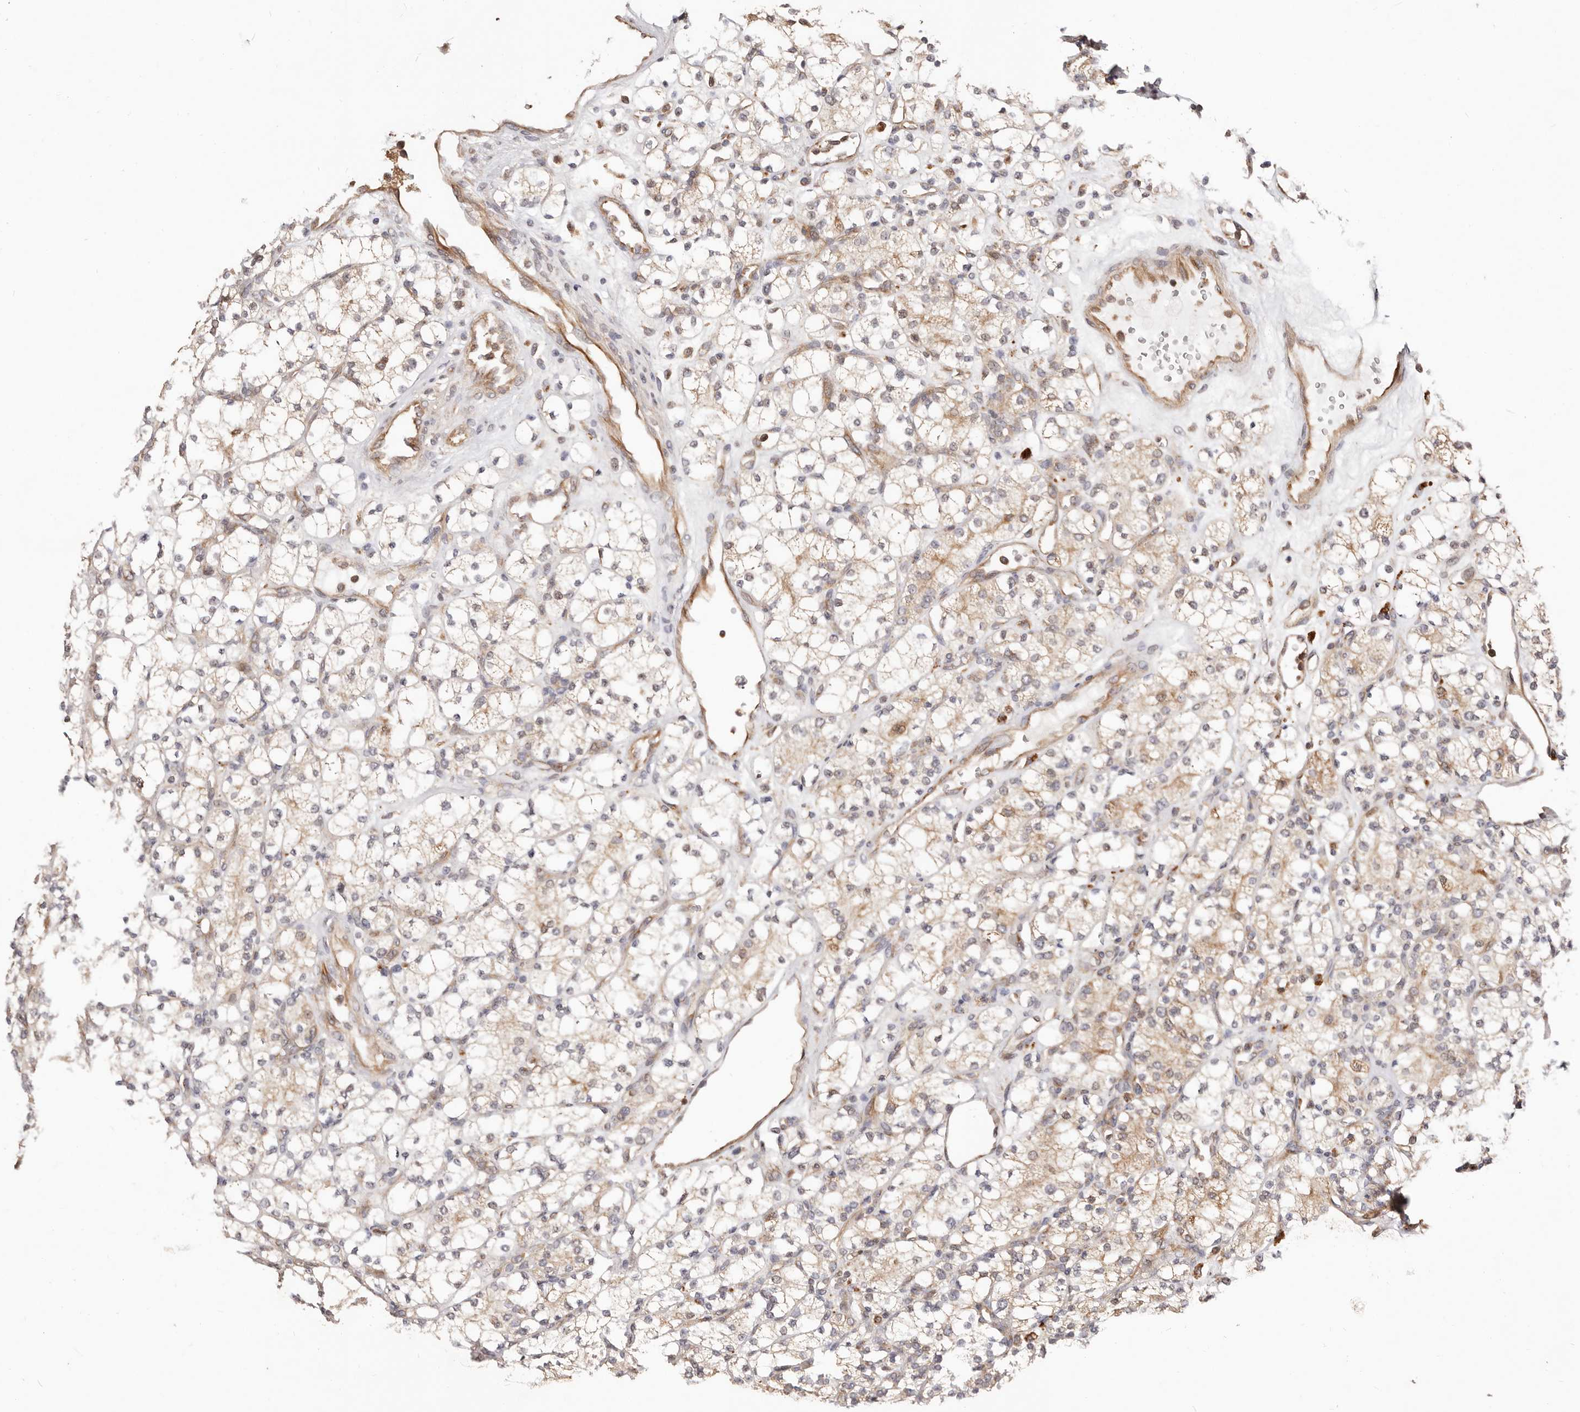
{"staining": {"intensity": "weak", "quantity": "25%-75%", "location": "cytoplasmic/membranous"}, "tissue": "renal cancer", "cell_type": "Tumor cells", "image_type": "cancer", "snomed": [{"axis": "morphology", "description": "Adenocarcinoma, NOS"}, {"axis": "topography", "description": "Kidney"}], "caption": "A brown stain highlights weak cytoplasmic/membranous staining of a protein in human renal cancer (adenocarcinoma) tumor cells.", "gene": "USP33", "patient": {"sex": "male", "age": 77}}